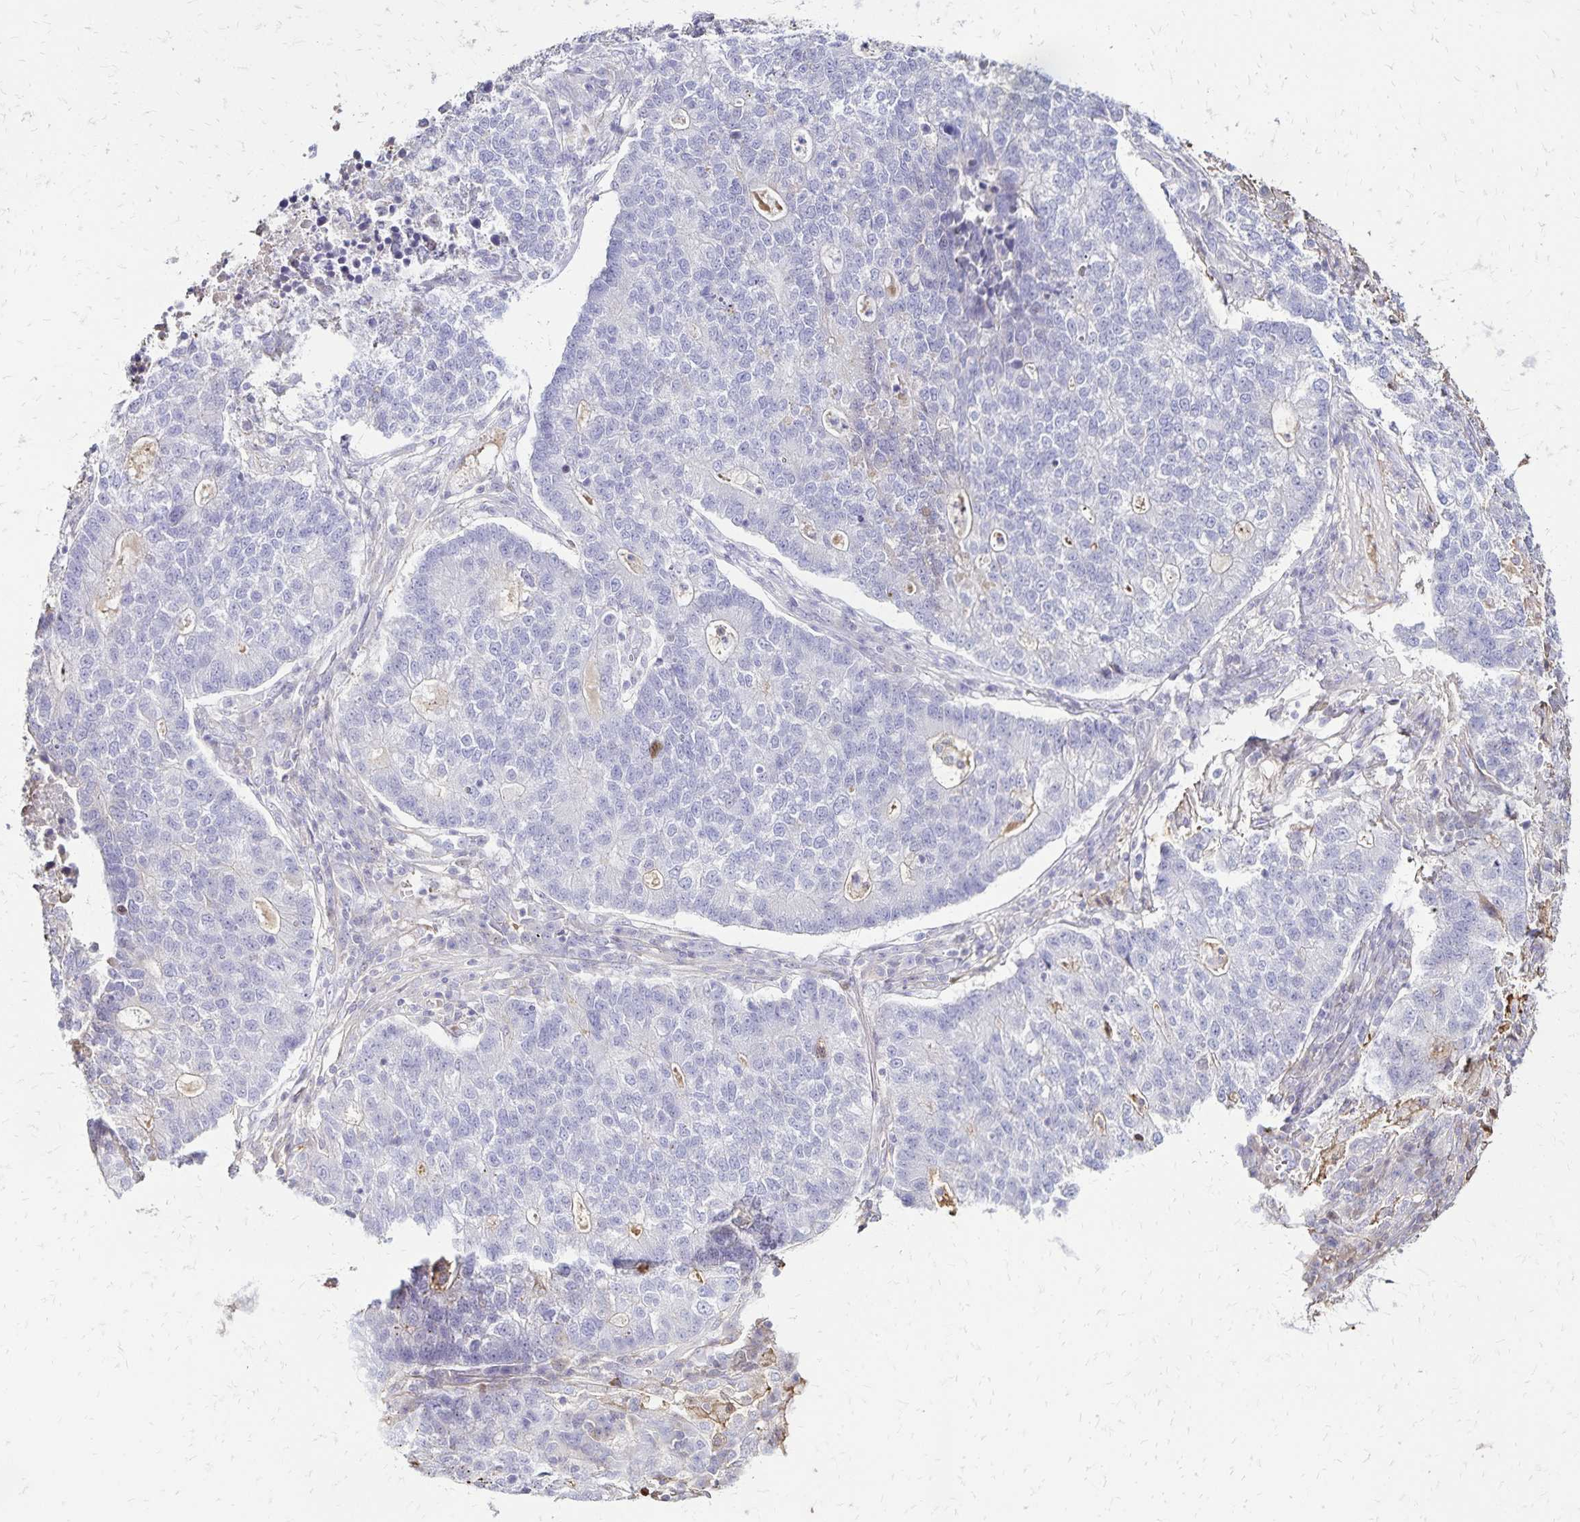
{"staining": {"intensity": "negative", "quantity": "none", "location": "none"}, "tissue": "lung cancer", "cell_type": "Tumor cells", "image_type": "cancer", "snomed": [{"axis": "morphology", "description": "Adenocarcinoma, NOS"}, {"axis": "topography", "description": "Lung"}], "caption": "DAB (3,3'-diaminobenzidine) immunohistochemical staining of lung cancer (adenocarcinoma) exhibits no significant staining in tumor cells.", "gene": "KISS1", "patient": {"sex": "male", "age": 57}}